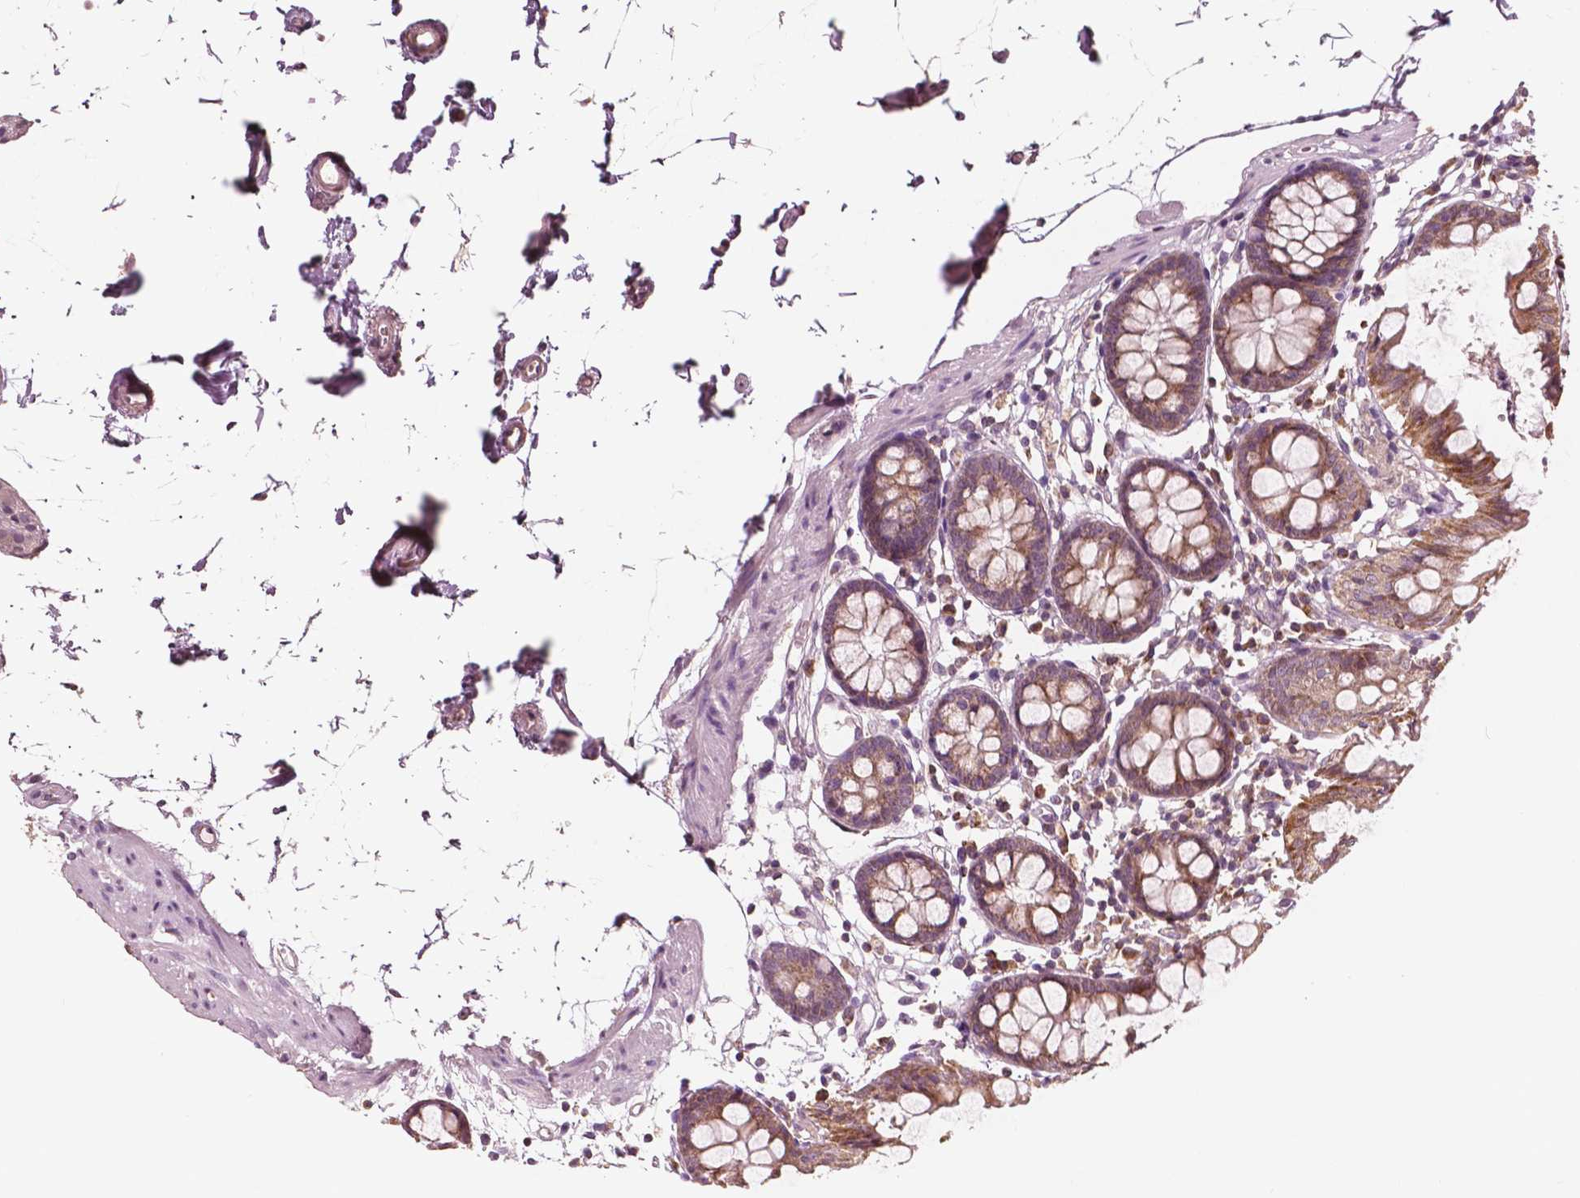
{"staining": {"intensity": "negative", "quantity": "none", "location": "none"}, "tissue": "colon", "cell_type": "Endothelial cells", "image_type": "normal", "snomed": [{"axis": "morphology", "description": "Normal tissue, NOS"}, {"axis": "topography", "description": "Colon"}], "caption": "Immunohistochemistry photomicrograph of normal colon: colon stained with DAB (3,3'-diaminobenzidine) displays no significant protein positivity in endothelial cells.", "gene": "MCL1", "patient": {"sex": "female", "age": 84}}